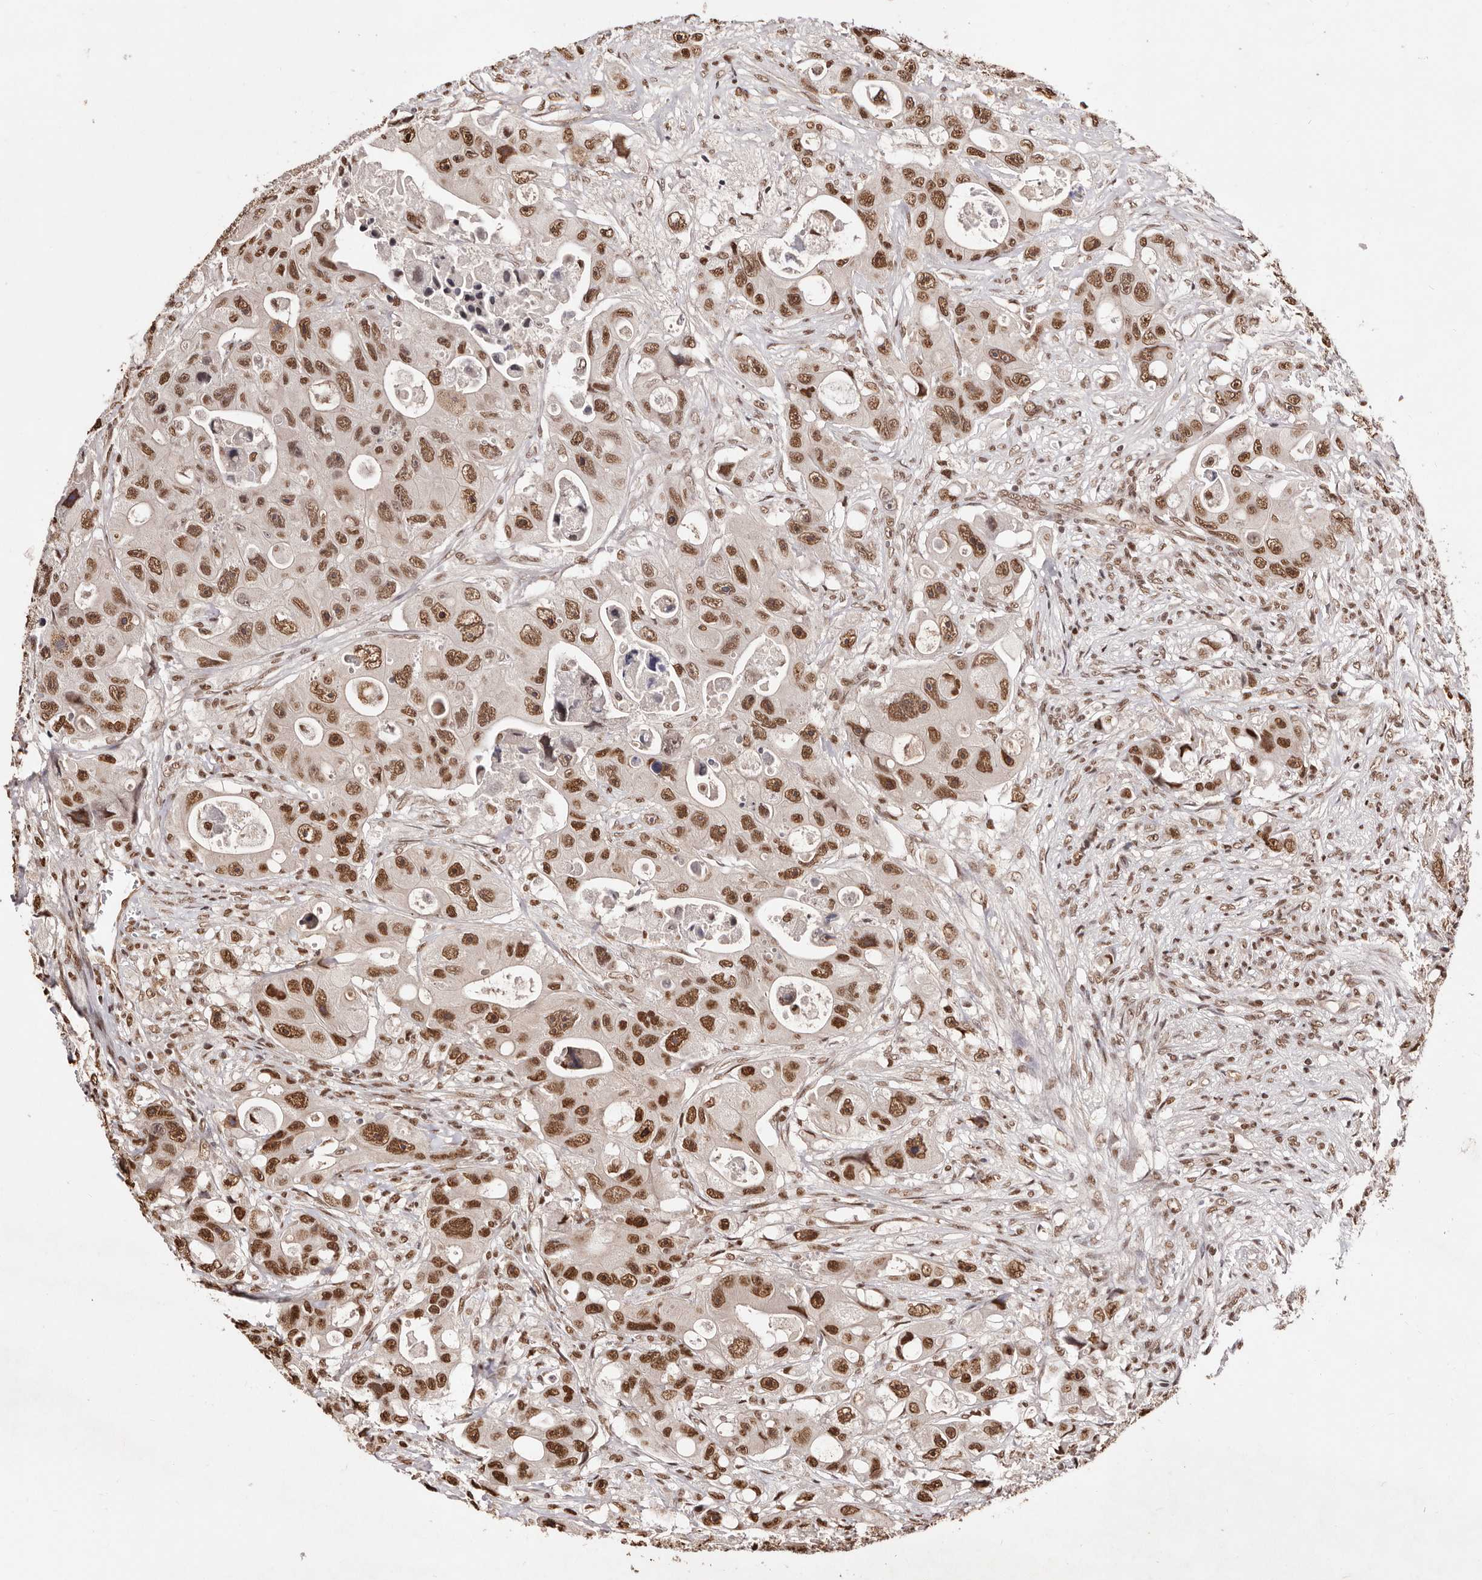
{"staining": {"intensity": "strong", "quantity": ">75%", "location": "nuclear"}, "tissue": "colorectal cancer", "cell_type": "Tumor cells", "image_type": "cancer", "snomed": [{"axis": "morphology", "description": "Adenocarcinoma, NOS"}, {"axis": "topography", "description": "Colon"}], "caption": "Immunohistochemistry micrograph of neoplastic tissue: human colorectal cancer (adenocarcinoma) stained using immunohistochemistry displays high levels of strong protein expression localized specifically in the nuclear of tumor cells, appearing as a nuclear brown color.", "gene": "BICRAL", "patient": {"sex": "female", "age": 46}}